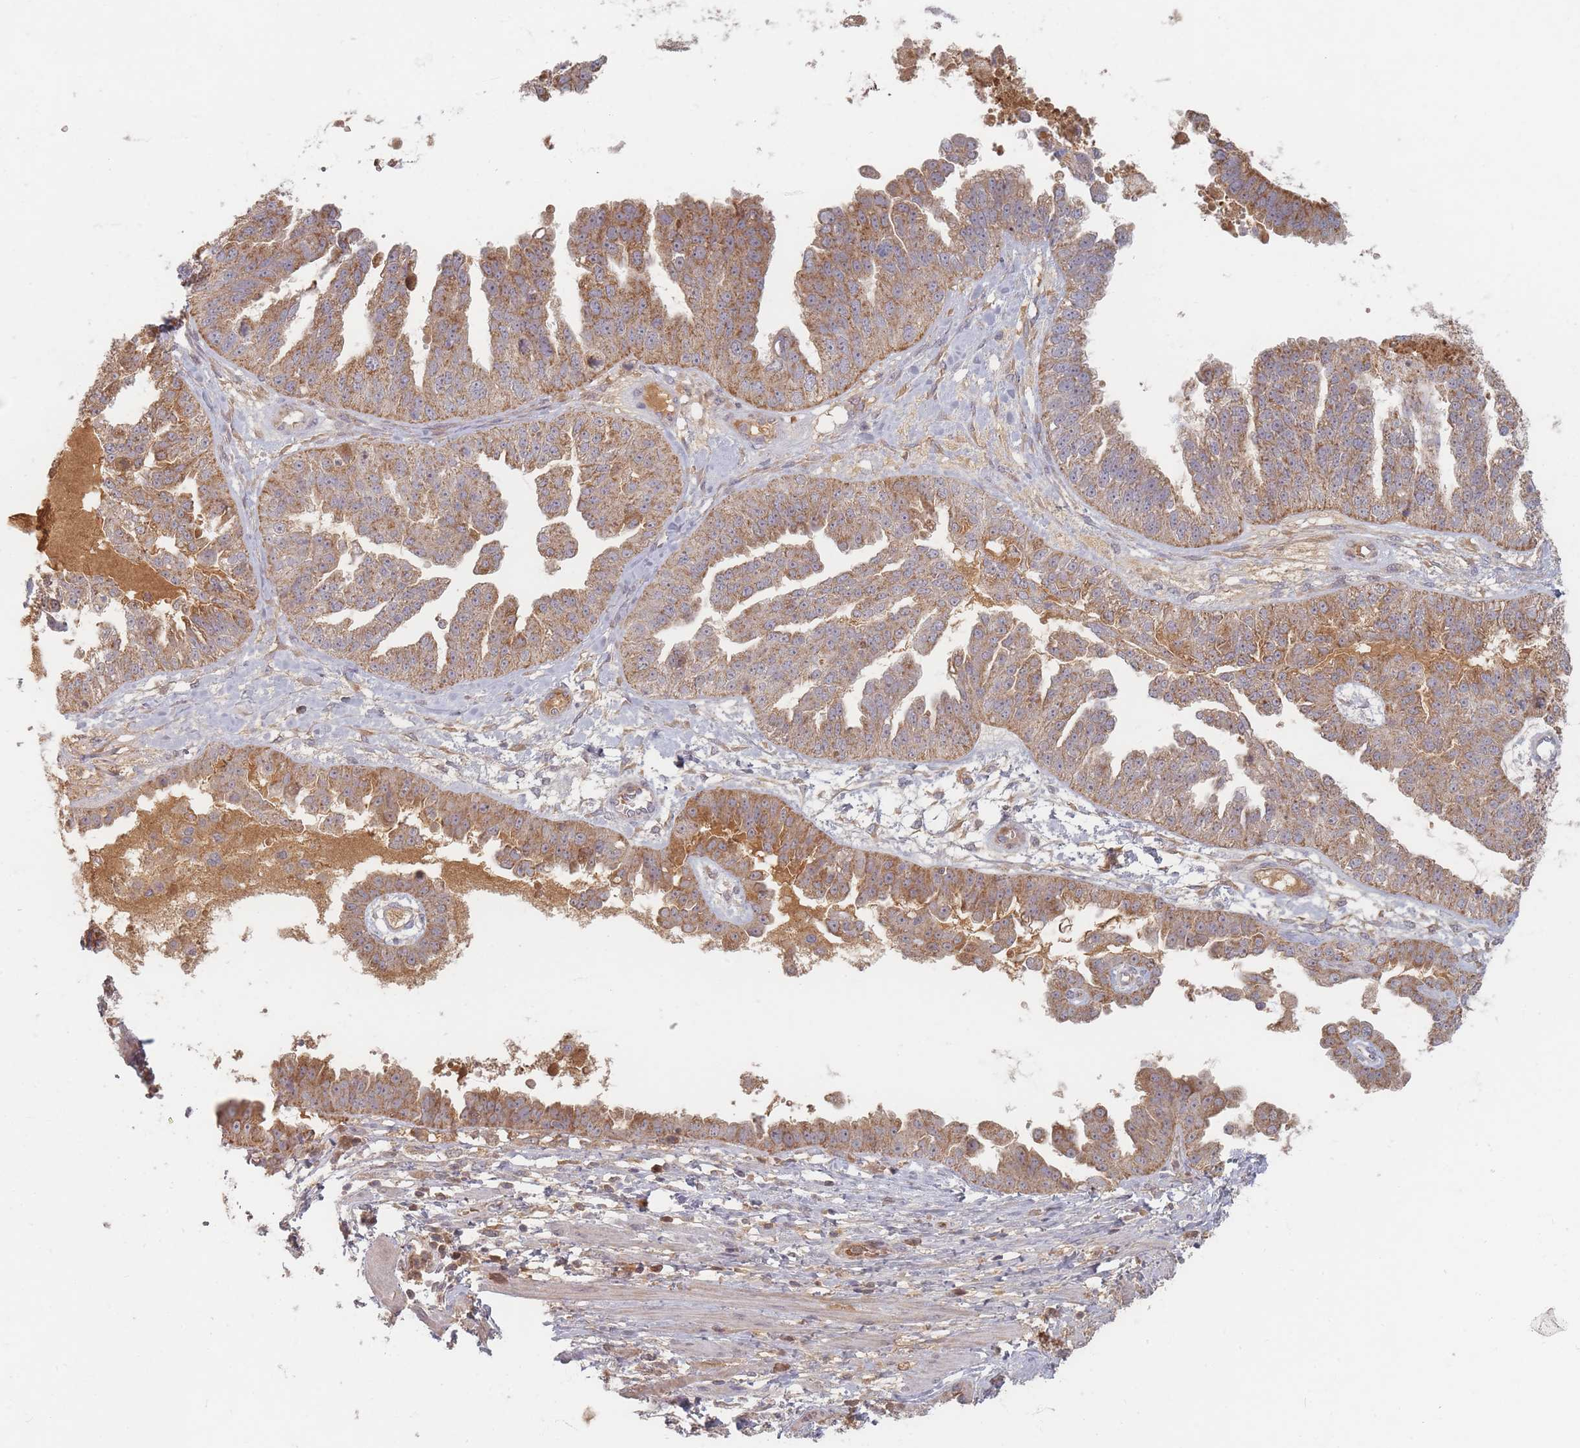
{"staining": {"intensity": "moderate", "quantity": ">75%", "location": "cytoplasmic/membranous"}, "tissue": "ovarian cancer", "cell_type": "Tumor cells", "image_type": "cancer", "snomed": [{"axis": "morphology", "description": "Cystadenocarcinoma, serous, NOS"}, {"axis": "topography", "description": "Ovary"}], "caption": "Protein staining demonstrates moderate cytoplasmic/membranous positivity in about >75% of tumor cells in ovarian cancer.", "gene": "OR2M4", "patient": {"sex": "female", "age": 58}}